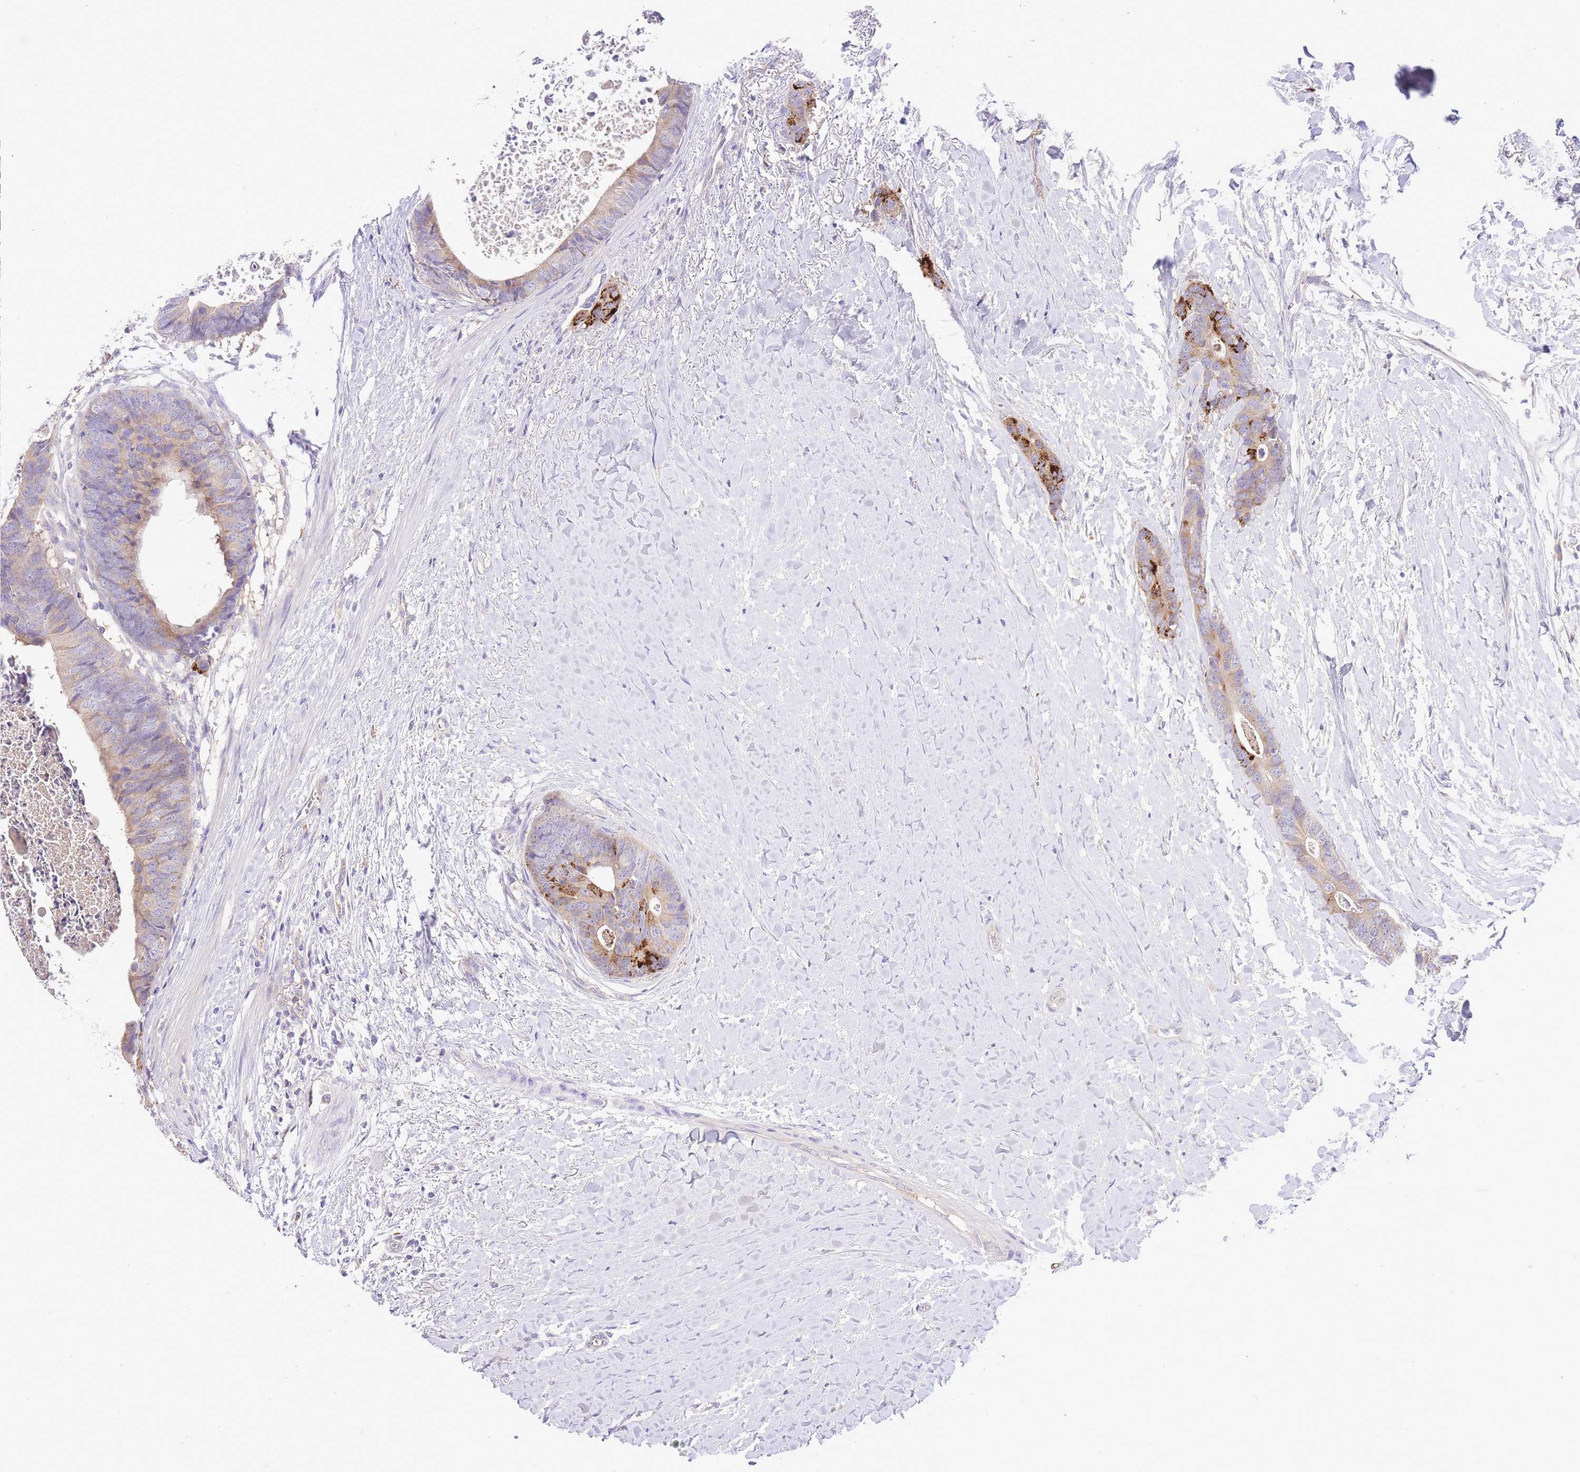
{"staining": {"intensity": "strong", "quantity": "<25%", "location": "cytoplasmic/membranous"}, "tissue": "colorectal cancer", "cell_type": "Tumor cells", "image_type": "cancer", "snomed": [{"axis": "morphology", "description": "Adenocarcinoma, NOS"}, {"axis": "topography", "description": "Colon"}], "caption": "This micrograph demonstrates immunohistochemistry staining of colorectal cancer, with medium strong cytoplasmic/membranous positivity in approximately <25% of tumor cells.", "gene": "LIPH", "patient": {"sex": "female", "age": 57}}